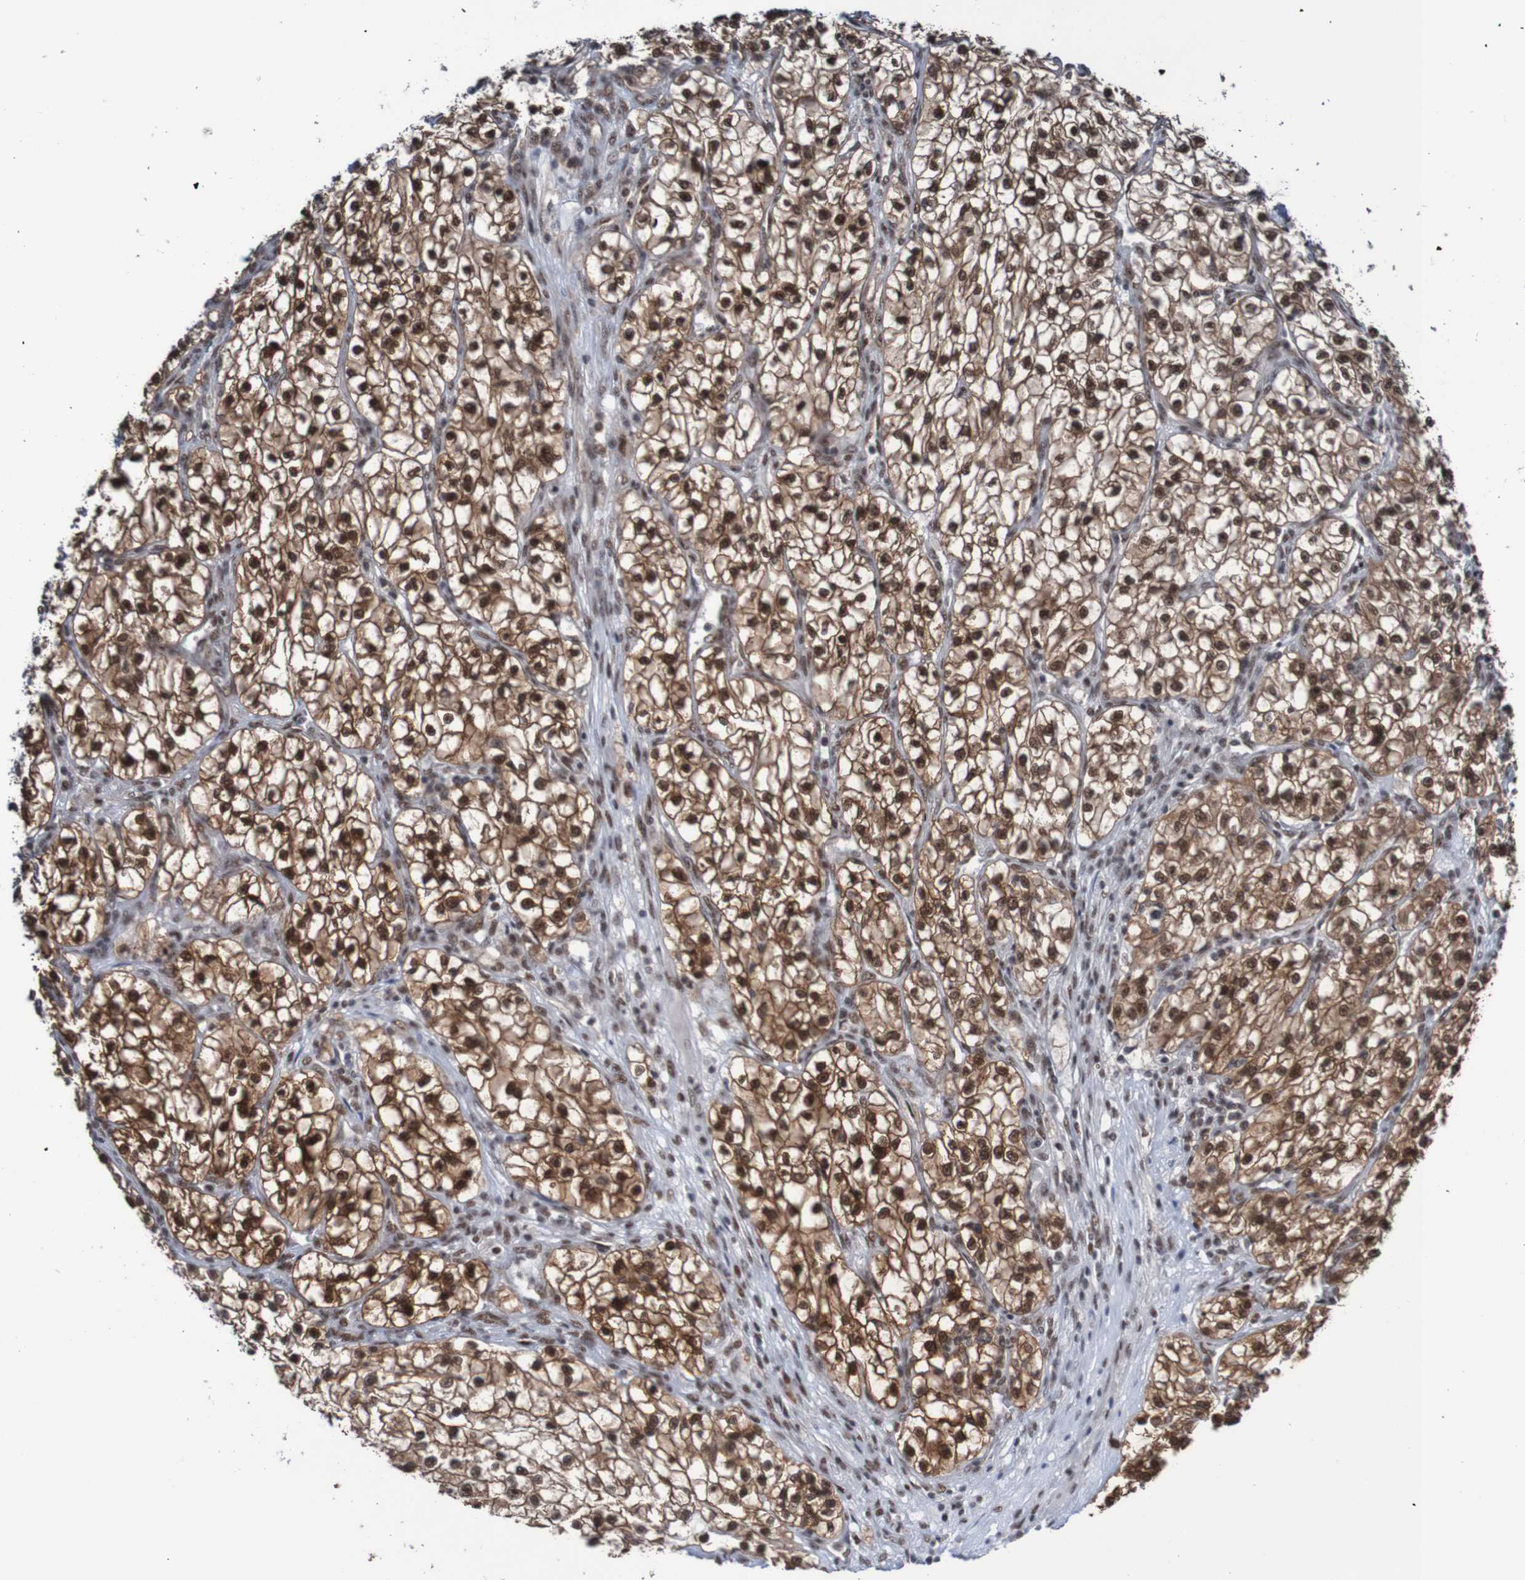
{"staining": {"intensity": "strong", "quantity": ">75%", "location": "cytoplasmic/membranous,nuclear"}, "tissue": "renal cancer", "cell_type": "Tumor cells", "image_type": "cancer", "snomed": [{"axis": "morphology", "description": "Adenocarcinoma, NOS"}, {"axis": "topography", "description": "Kidney"}], "caption": "Immunohistochemical staining of human adenocarcinoma (renal) demonstrates high levels of strong cytoplasmic/membranous and nuclear expression in approximately >75% of tumor cells.", "gene": "CDC5L", "patient": {"sex": "female", "age": 57}}